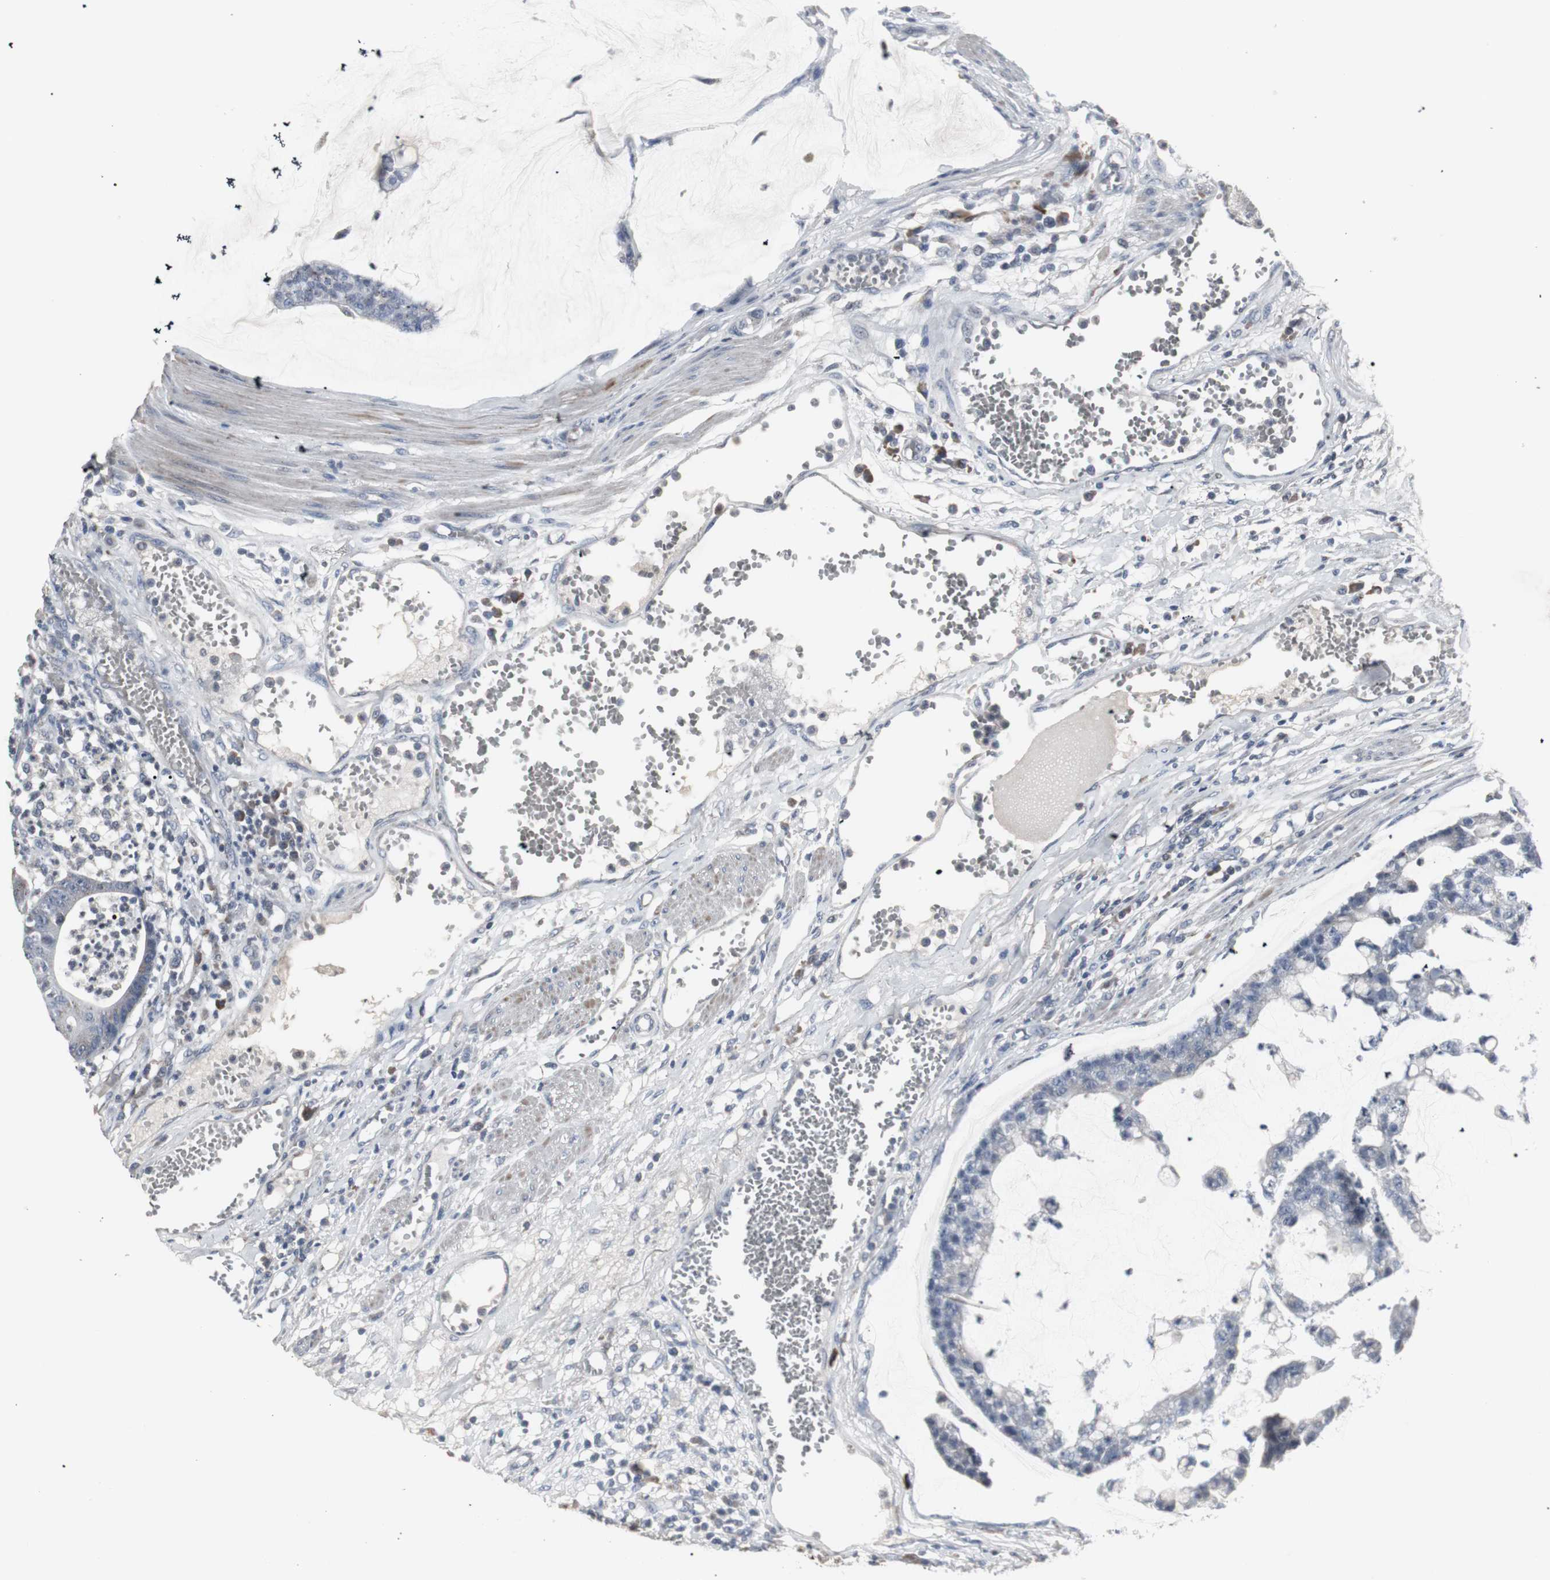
{"staining": {"intensity": "negative", "quantity": "none", "location": "none"}, "tissue": "colorectal cancer", "cell_type": "Tumor cells", "image_type": "cancer", "snomed": [{"axis": "morphology", "description": "Adenocarcinoma, NOS"}, {"axis": "topography", "description": "Colon"}], "caption": "Immunohistochemical staining of colorectal adenocarcinoma exhibits no significant expression in tumor cells.", "gene": "ACAA1", "patient": {"sex": "female", "age": 84}}